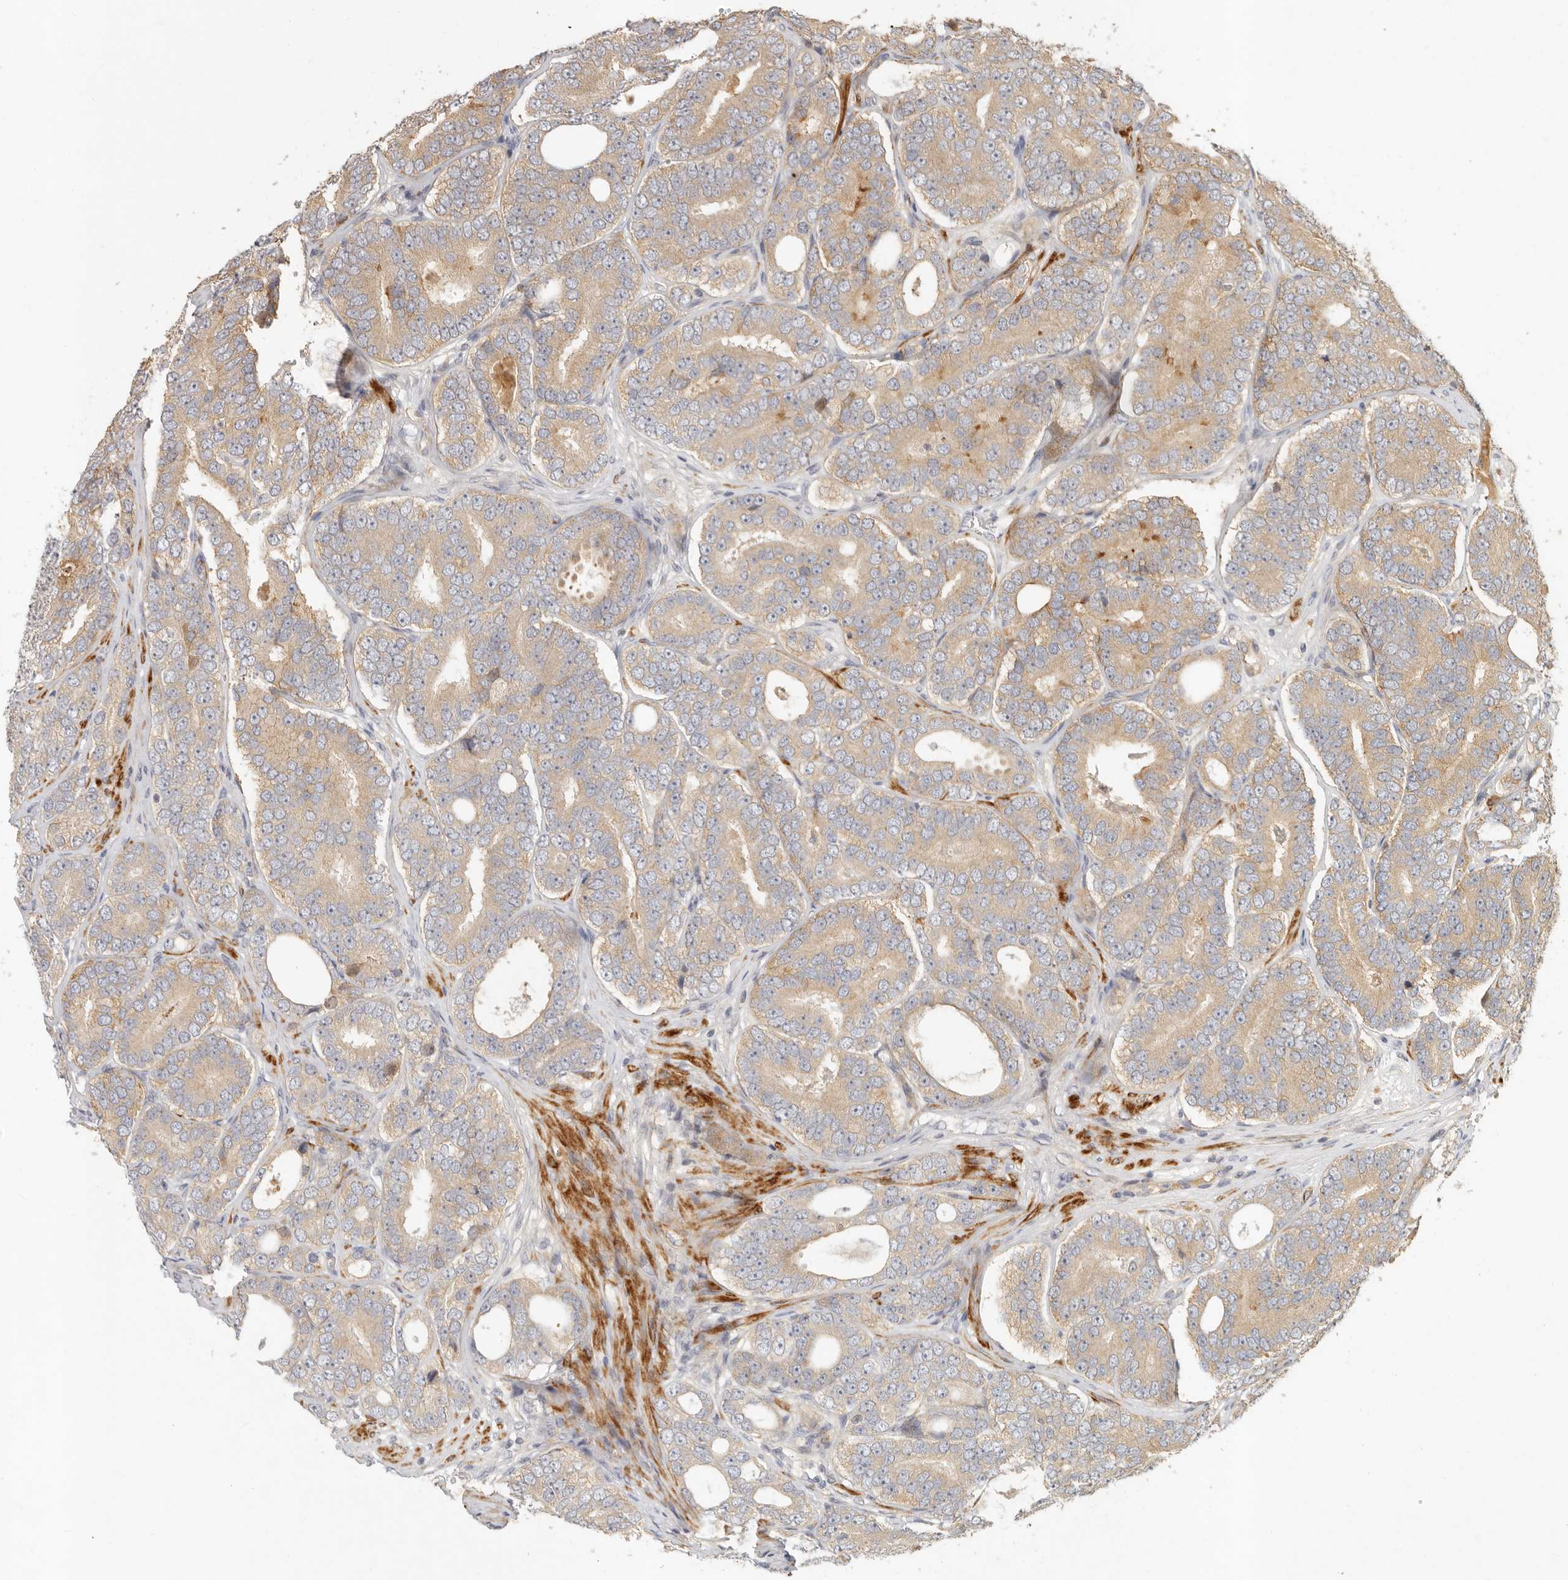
{"staining": {"intensity": "weak", "quantity": ">75%", "location": "cytoplasmic/membranous"}, "tissue": "prostate cancer", "cell_type": "Tumor cells", "image_type": "cancer", "snomed": [{"axis": "morphology", "description": "Adenocarcinoma, High grade"}, {"axis": "topography", "description": "Prostate"}], "caption": "Prostate cancer stained with IHC exhibits weak cytoplasmic/membranous positivity in approximately >75% of tumor cells.", "gene": "VIPR1", "patient": {"sex": "male", "age": 56}}